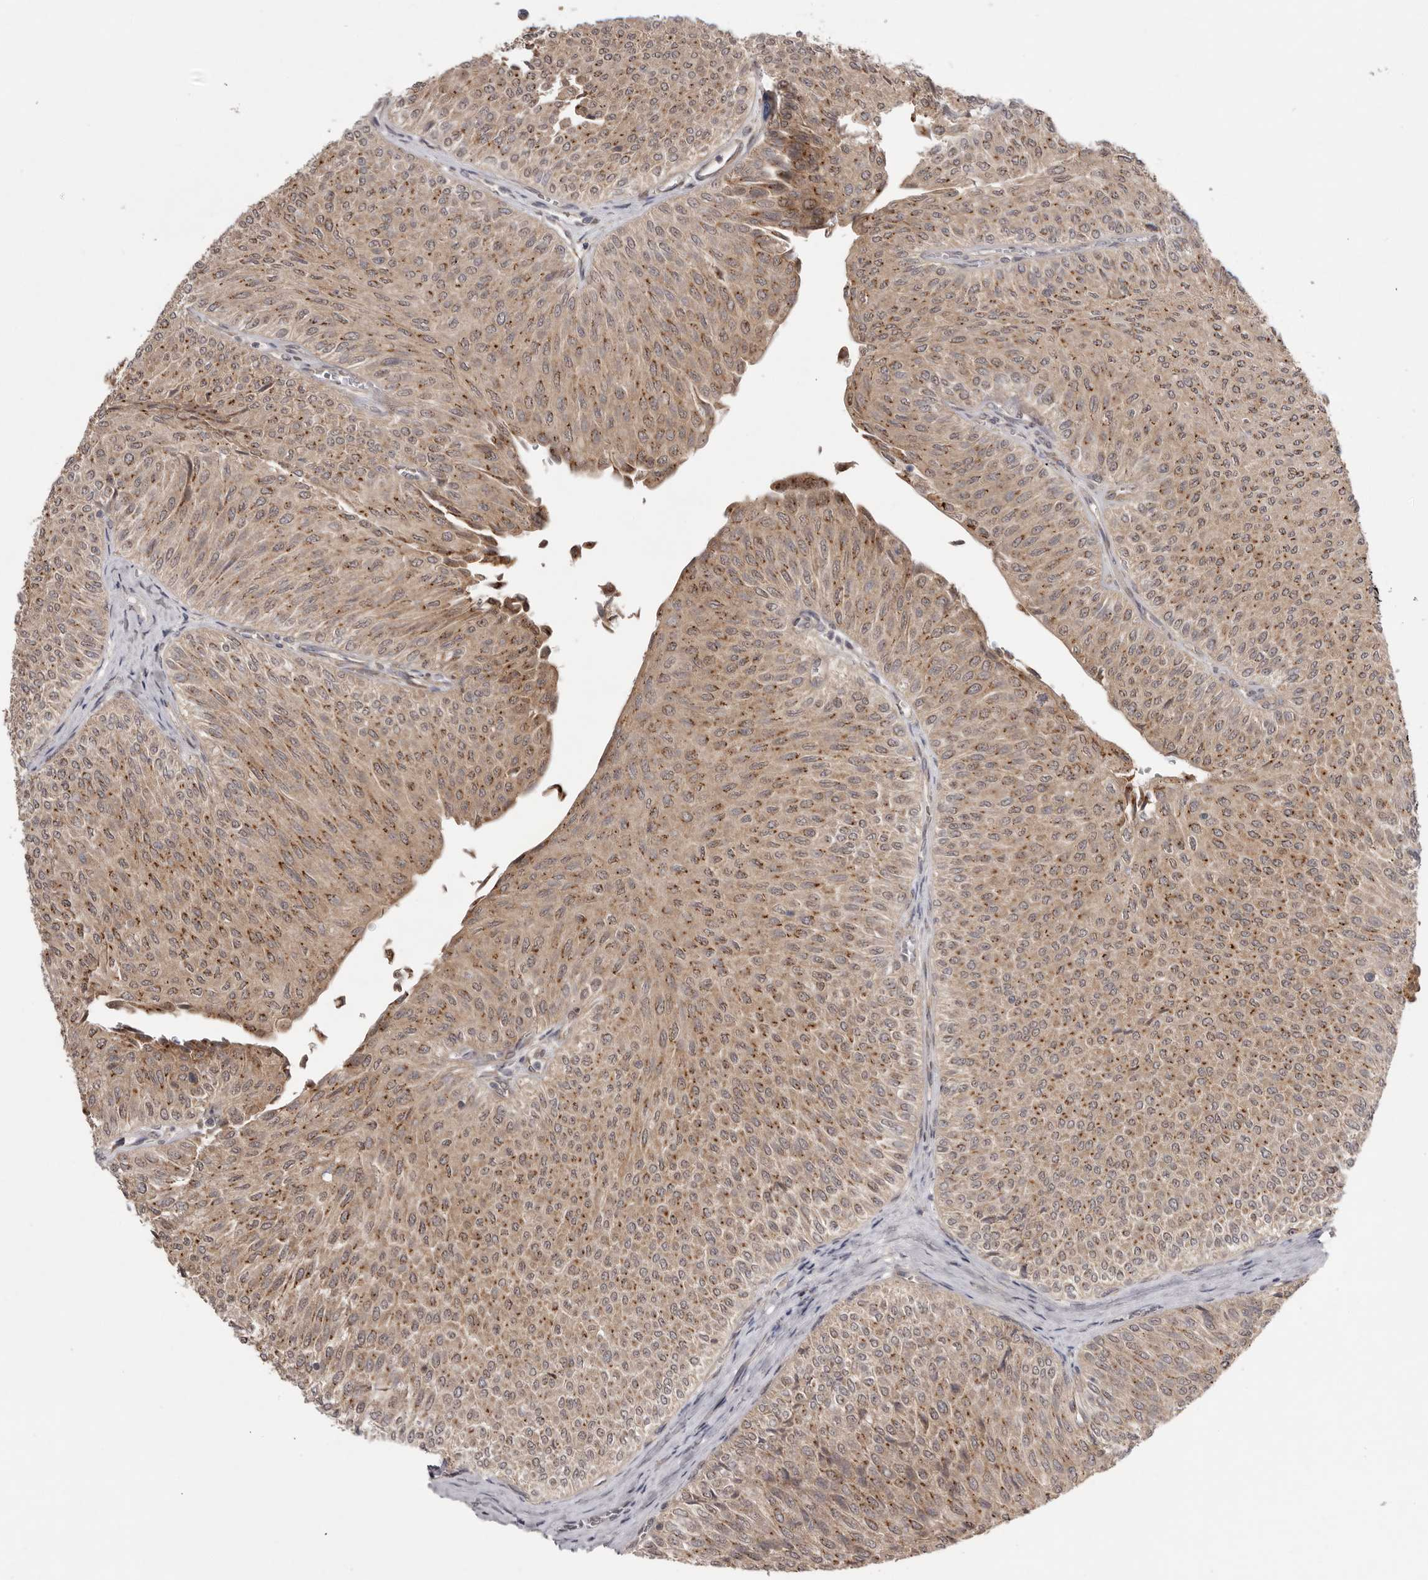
{"staining": {"intensity": "moderate", "quantity": ">75%", "location": "cytoplasmic/membranous"}, "tissue": "urothelial cancer", "cell_type": "Tumor cells", "image_type": "cancer", "snomed": [{"axis": "morphology", "description": "Urothelial carcinoma, Low grade"}, {"axis": "topography", "description": "Urinary bladder"}], "caption": "Brown immunohistochemical staining in human low-grade urothelial carcinoma reveals moderate cytoplasmic/membranous staining in about >75% of tumor cells.", "gene": "NSUN4", "patient": {"sex": "male", "age": 78}}